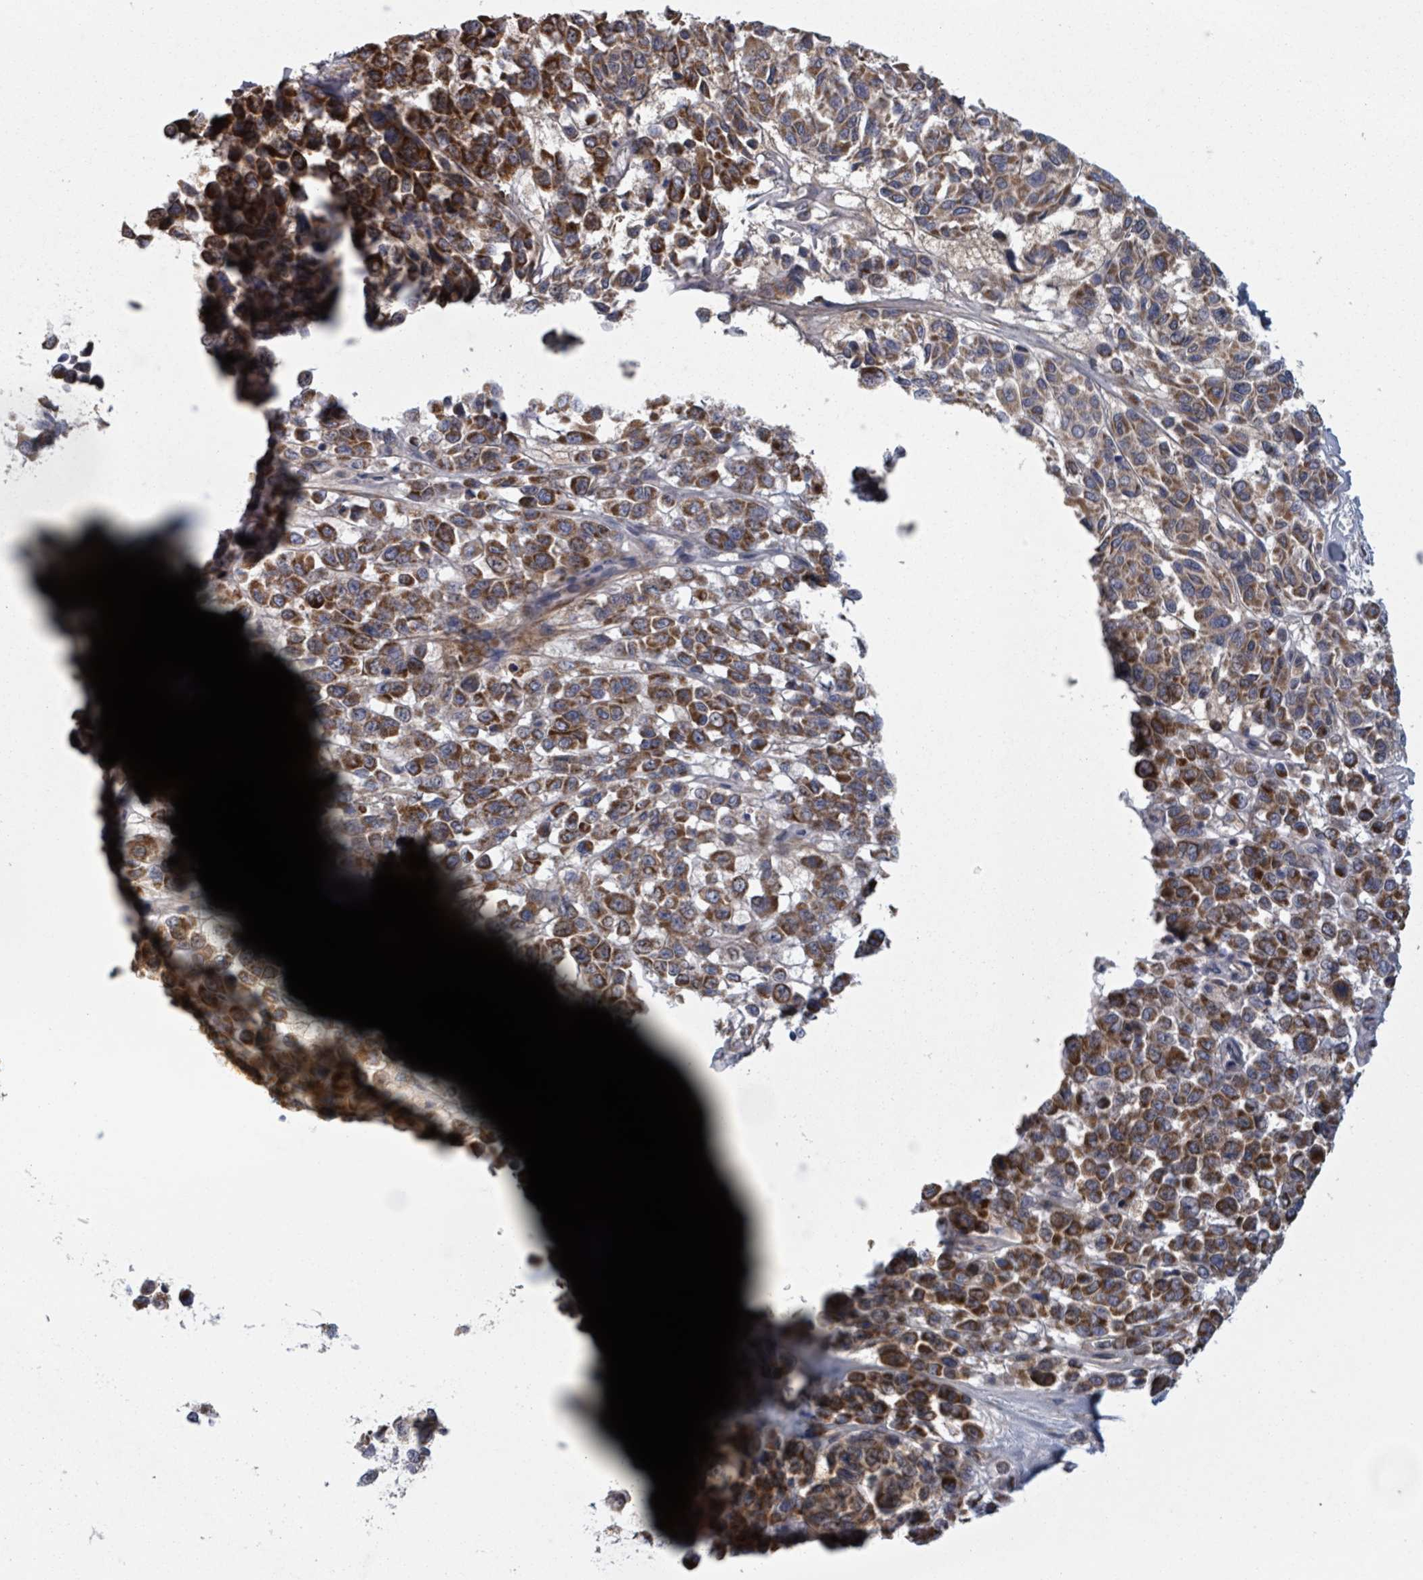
{"staining": {"intensity": "strong", "quantity": ">75%", "location": "cytoplasmic/membranous"}, "tissue": "melanoma", "cell_type": "Tumor cells", "image_type": "cancer", "snomed": [{"axis": "morphology", "description": "Malignant melanoma, NOS"}, {"axis": "topography", "description": "Skin"}], "caption": "Human malignant melanoma stained for a protein (brown) shows strong cytoplasmic/membranous positive positivity in approximately >75% of tumor cells.", "gene": "FKBP1A", "patient": {"sex": "female", "age": 66}}